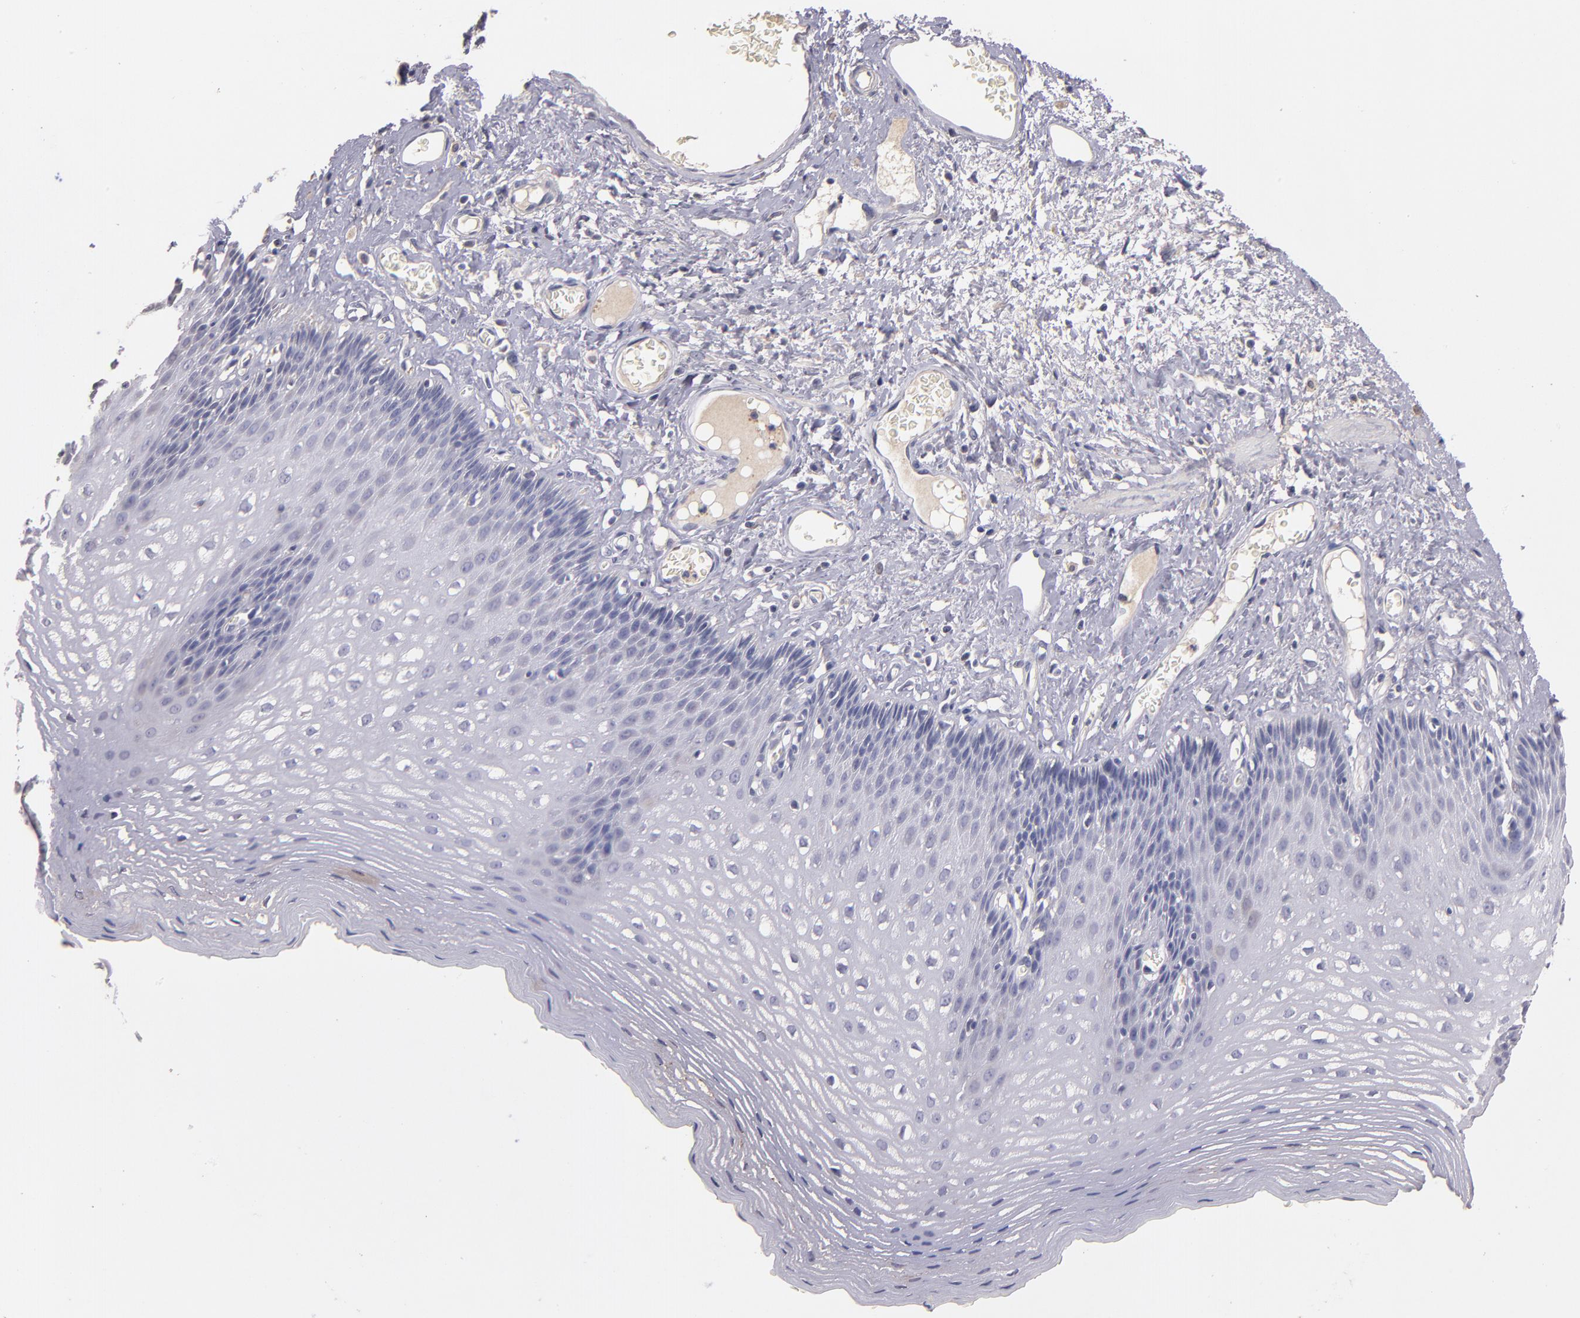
{"staining": {"intensity": "negative", "quantity": "none", "location": "none"}, "tissue": "esophagus", "cell_type": "Squamous epithelial cells", "image_type": "normal", "snomed": [{"axis": "morphology", "description": "Normal tissue, NOS"}, {"axis": "topography", "description": "Esophagus"}], "caption": "Squamous epithelial cells show no significant protein staining in normal esophagus. The staining is performed using DAB brown chromogen with nuclei counter-stained in using hematoxylin.", "gene": "GNAZ", "patient": {"sex": "female", "age": 70}}